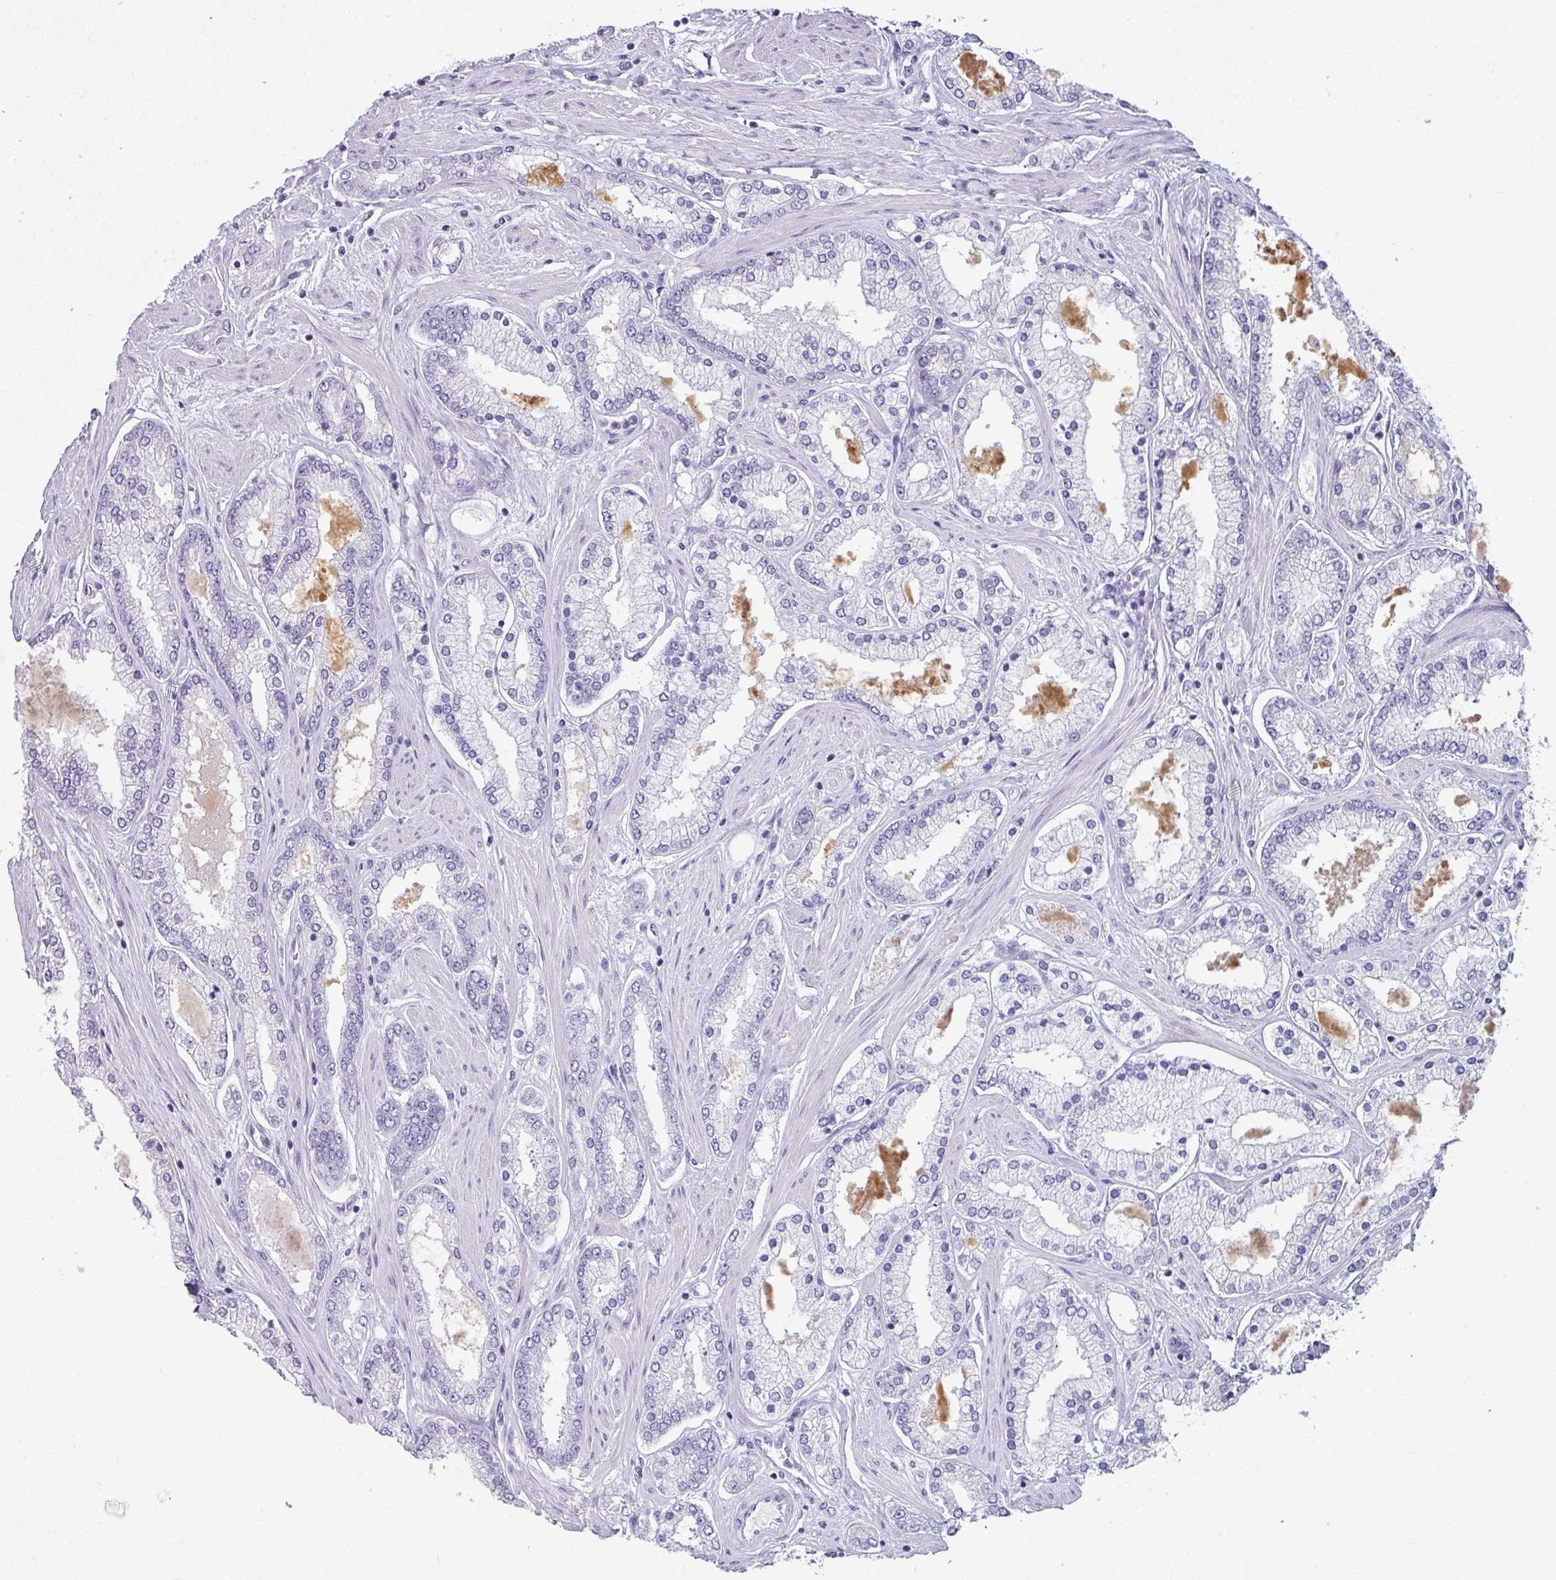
{"staining": {"intensity": "negative", "quantity": "none", "location": "none"}, "tissue": "prostate cancer", "cell_type": "Tumor cells", "image_type": "cancer", "snomed": [{"axis": "morphology", "description": "Adenocarcinoma, Low grade"}, {"axis": "topography", "description": "Prostate"}], "caption": "Tumor cells show no significant protein expression in adenocarcinoma (low-grade) (prostate). (DAB immunohistochemistry, high magnification).", "gene": "STAT5A", "patient": {"sex": "male", "age": 42}}